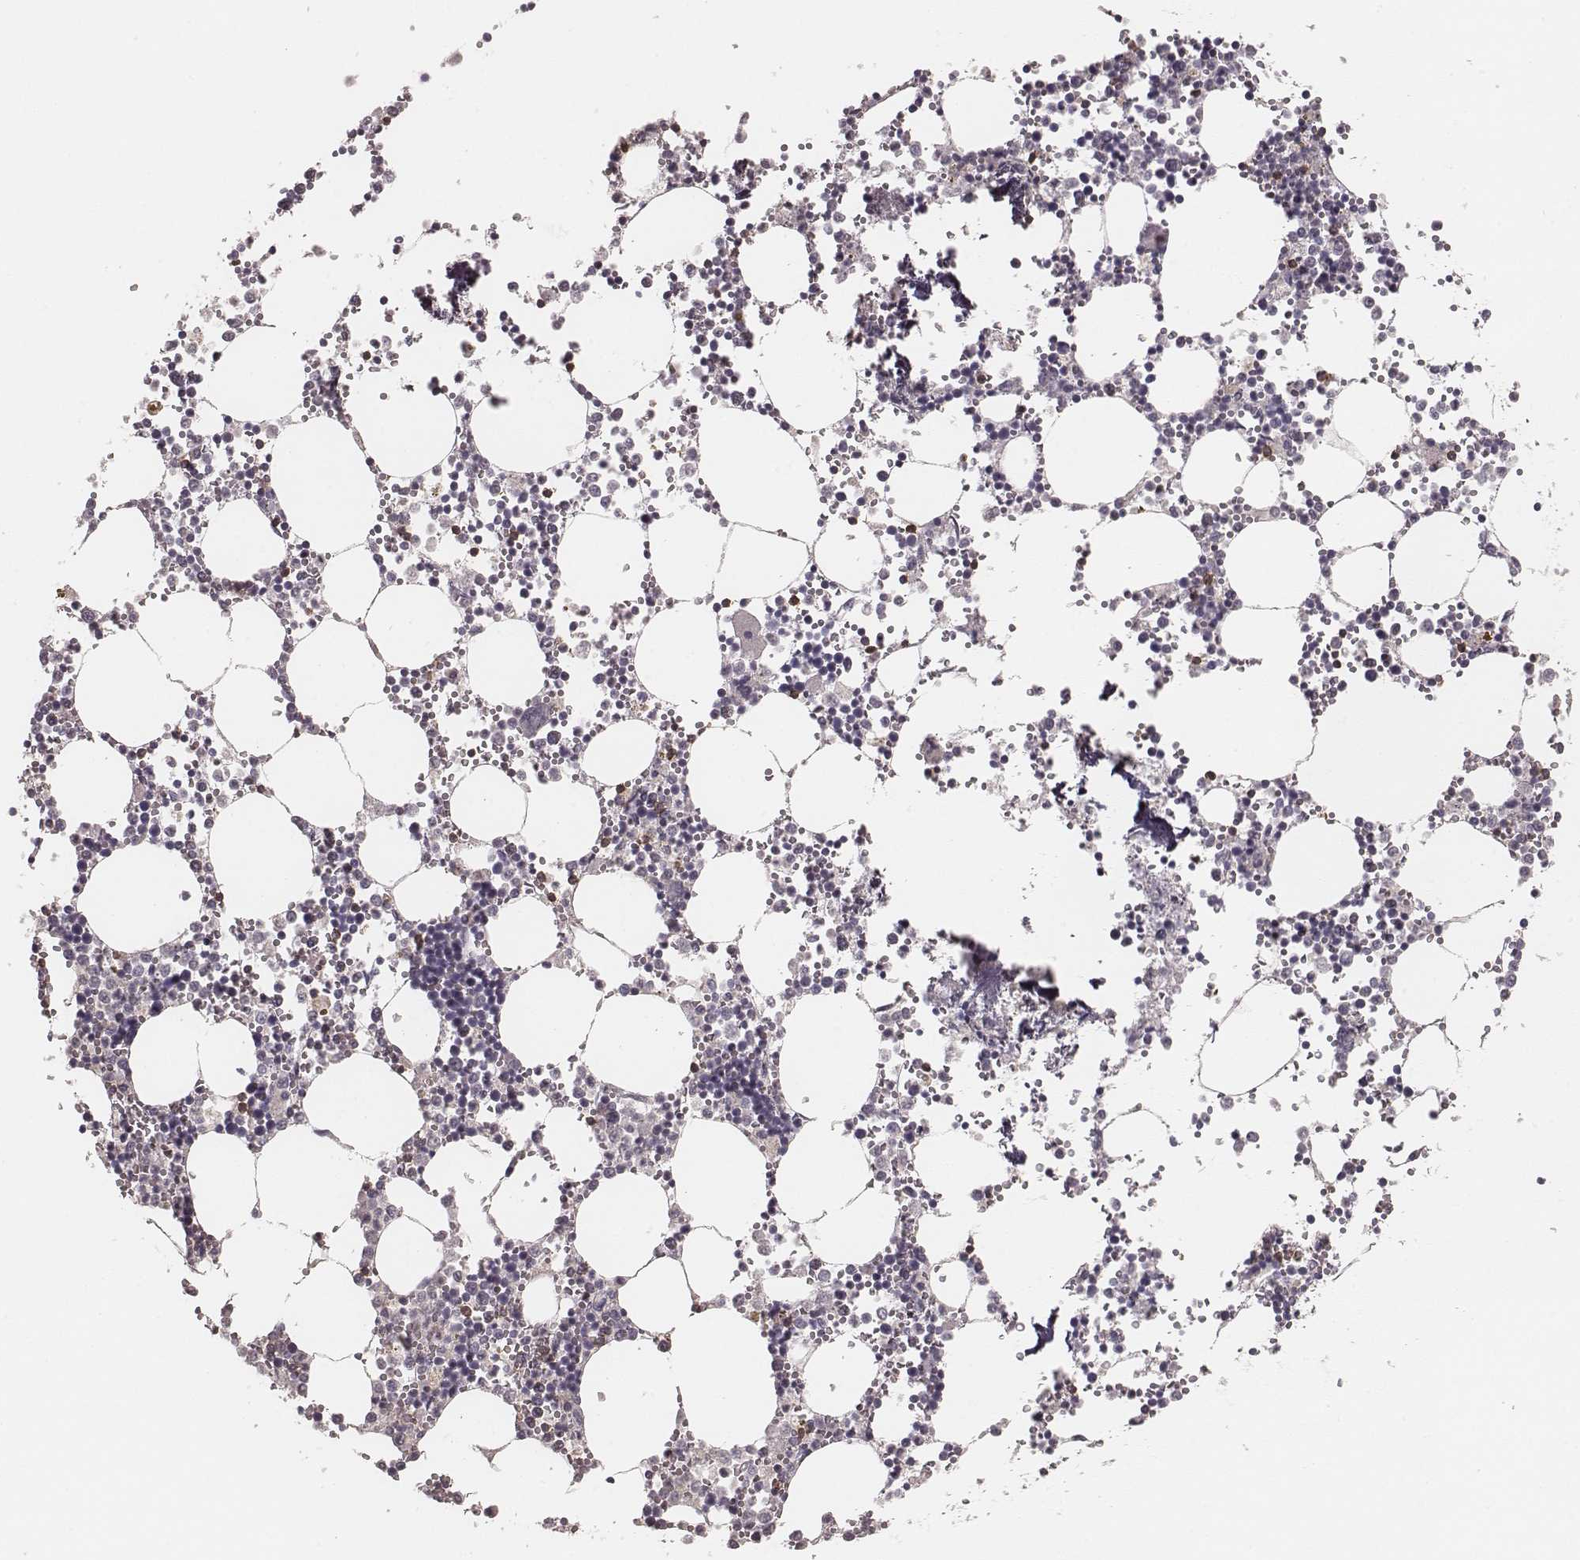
{"staining": {"intensity": "negative", "quantity": "none", "location": "none"}, "tissue": "bone marrow", "cell_type": "Hematopoietic cells", "image_type": "normal", "snomed": [{"axis": "morphology", "description": "Normal tissue, NOS"}, {"axis": "topography", "description": "Bone marrow"}], "caption": "Immunohistochemistry of unremarkable human bone marrow shows no staining in hematopoietic cells.", "gene": "CD8A", "patient": {"sex": "male", "age": 54}}